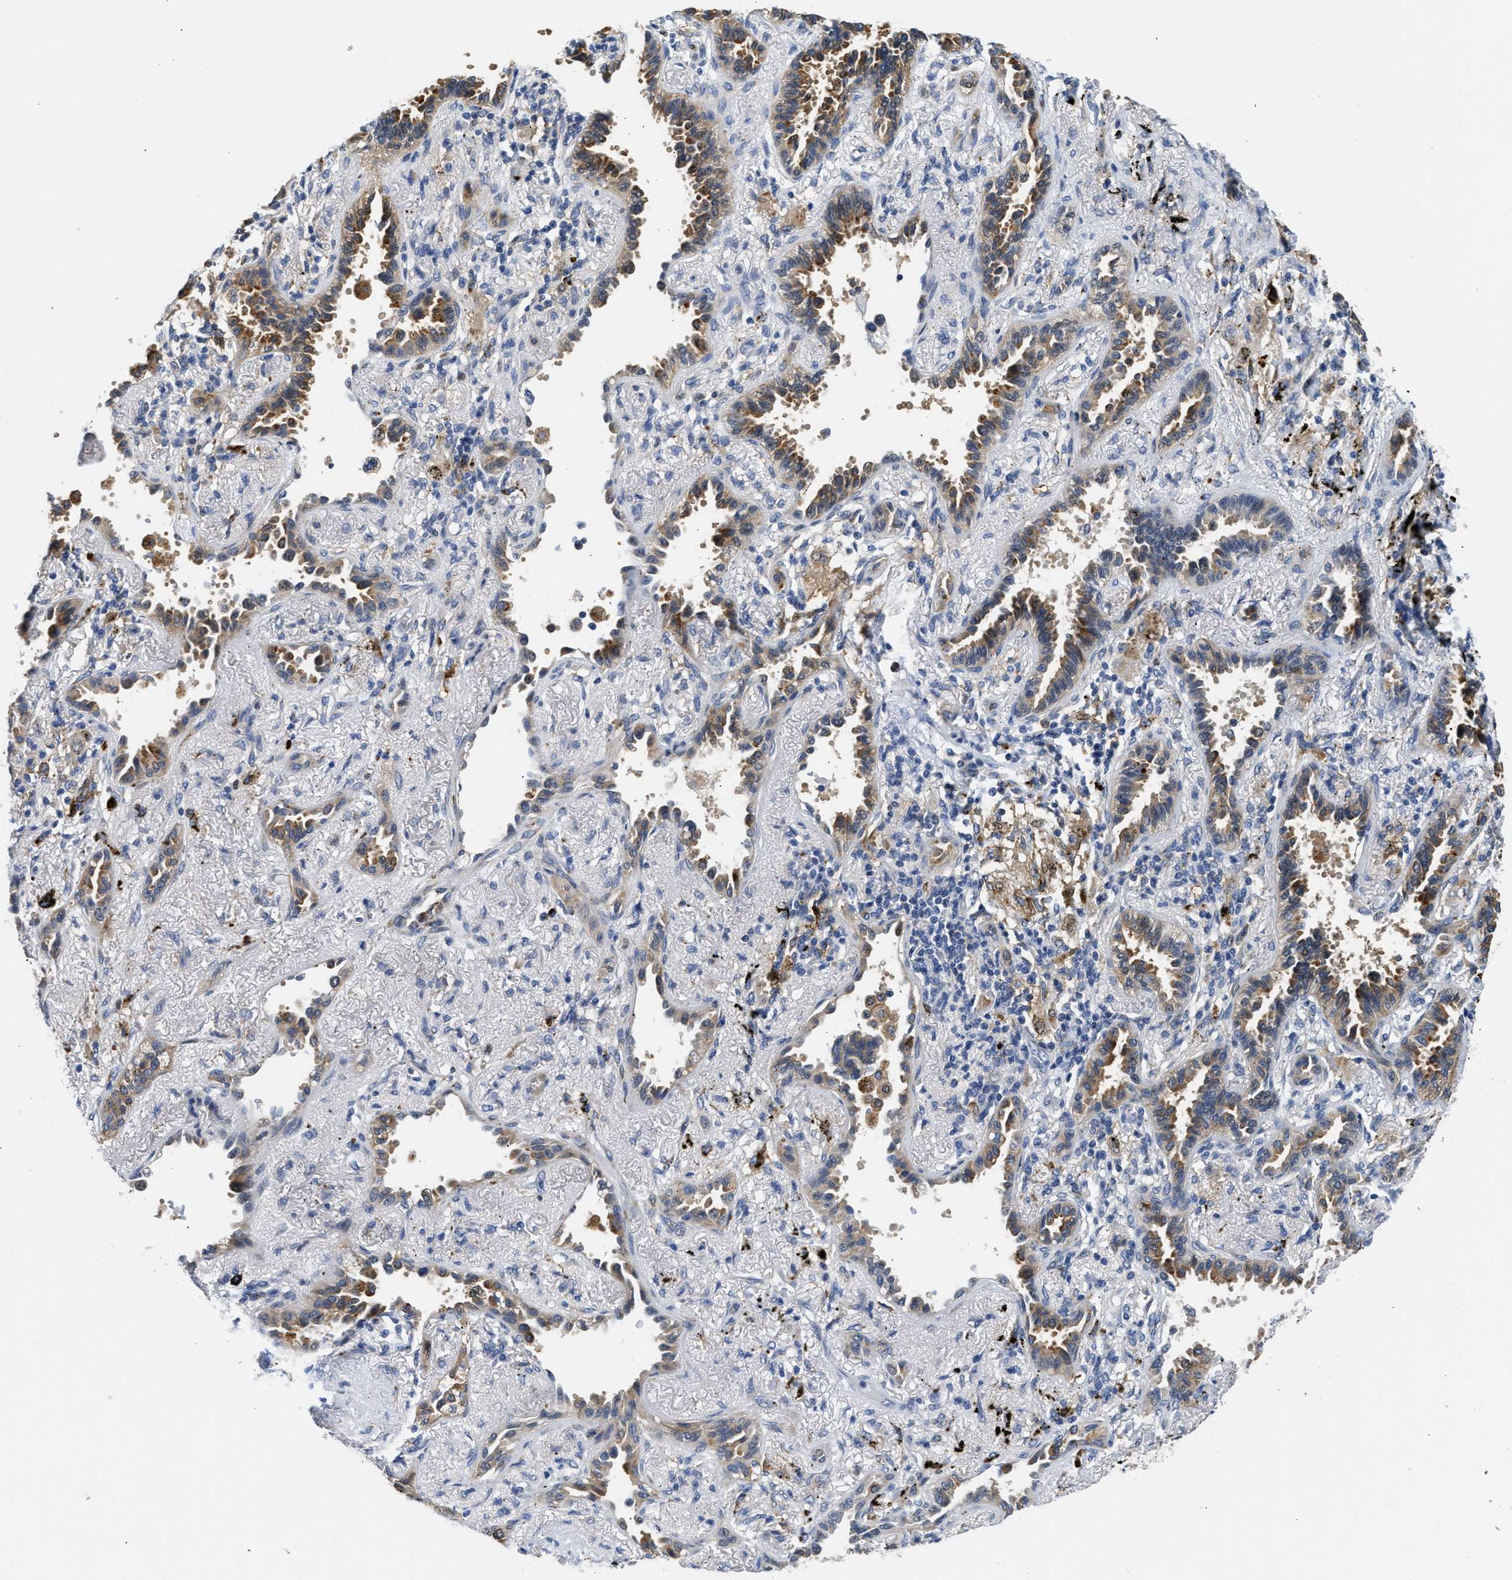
{"staining": {"intensity": "moderate", "quantity": "25%-75%", "location": "cytoplasmic/membranous"}, "tissue": "lung cancer", "cell_type": "Tumor cells", "image_type": "cancer", "snomed": [{"axis": "morphology", "description": "Adenocarcinoma, NOS"}, {"axis": "topography", "description": "Lung"}], "caption": "Adenocarcinoma (lung) stained with DAB (3,3'-diaminobenzidine) immunohistochemistry (IHC) shows medium levels of moderate cytoplasmic/membranous expression in approximately 25%-75% of tumor cells. The staining was performed using DAB to visualize the protein expression in brown, while the nuclei were stained in blue with hematoxylin (Magnification: 20x).", "gene": "PPM1L", "patient": {"sex": "male", "age": 59}}